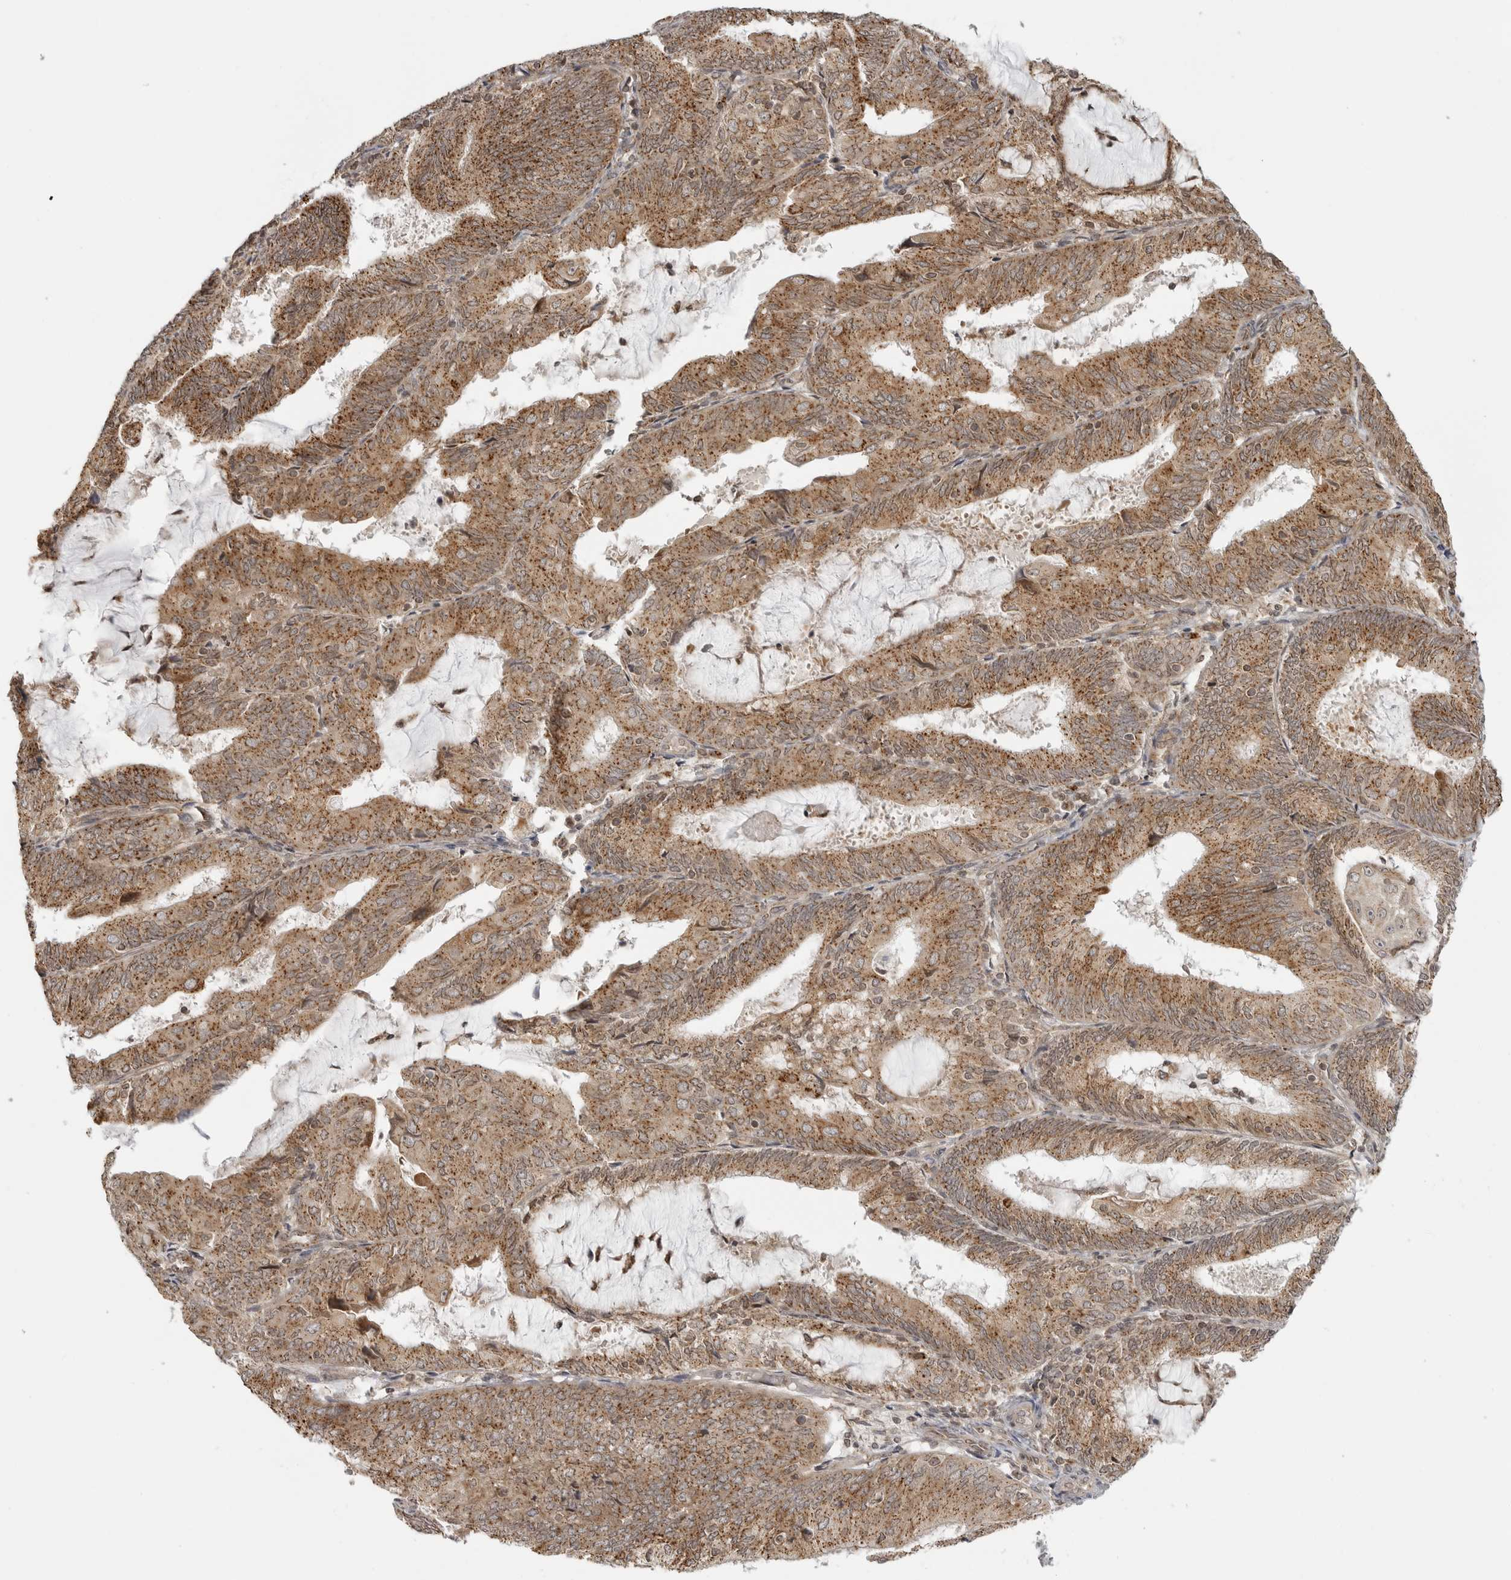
{"staining": {"intensity": "moderate", "quantity": ">75%", "location": "cytoplasmic/membranous"}, "tissue": "endometrial cancer", "cell_type": "Tumor cells", "image_type": "cancer", "snomed": [{"axis": "morphology", "description": "Adenocarcinoma, NOS"}, {"axis": "topography", "description": "Endometrium"}], "caption": "Adenocarcinoma (endometrial) stained with IHC displays moderate cytoplasmic/membranous expression in about >75% of tumor cells.", "gene": "COPA", "patient": {"sex": "female", "age": 81}}